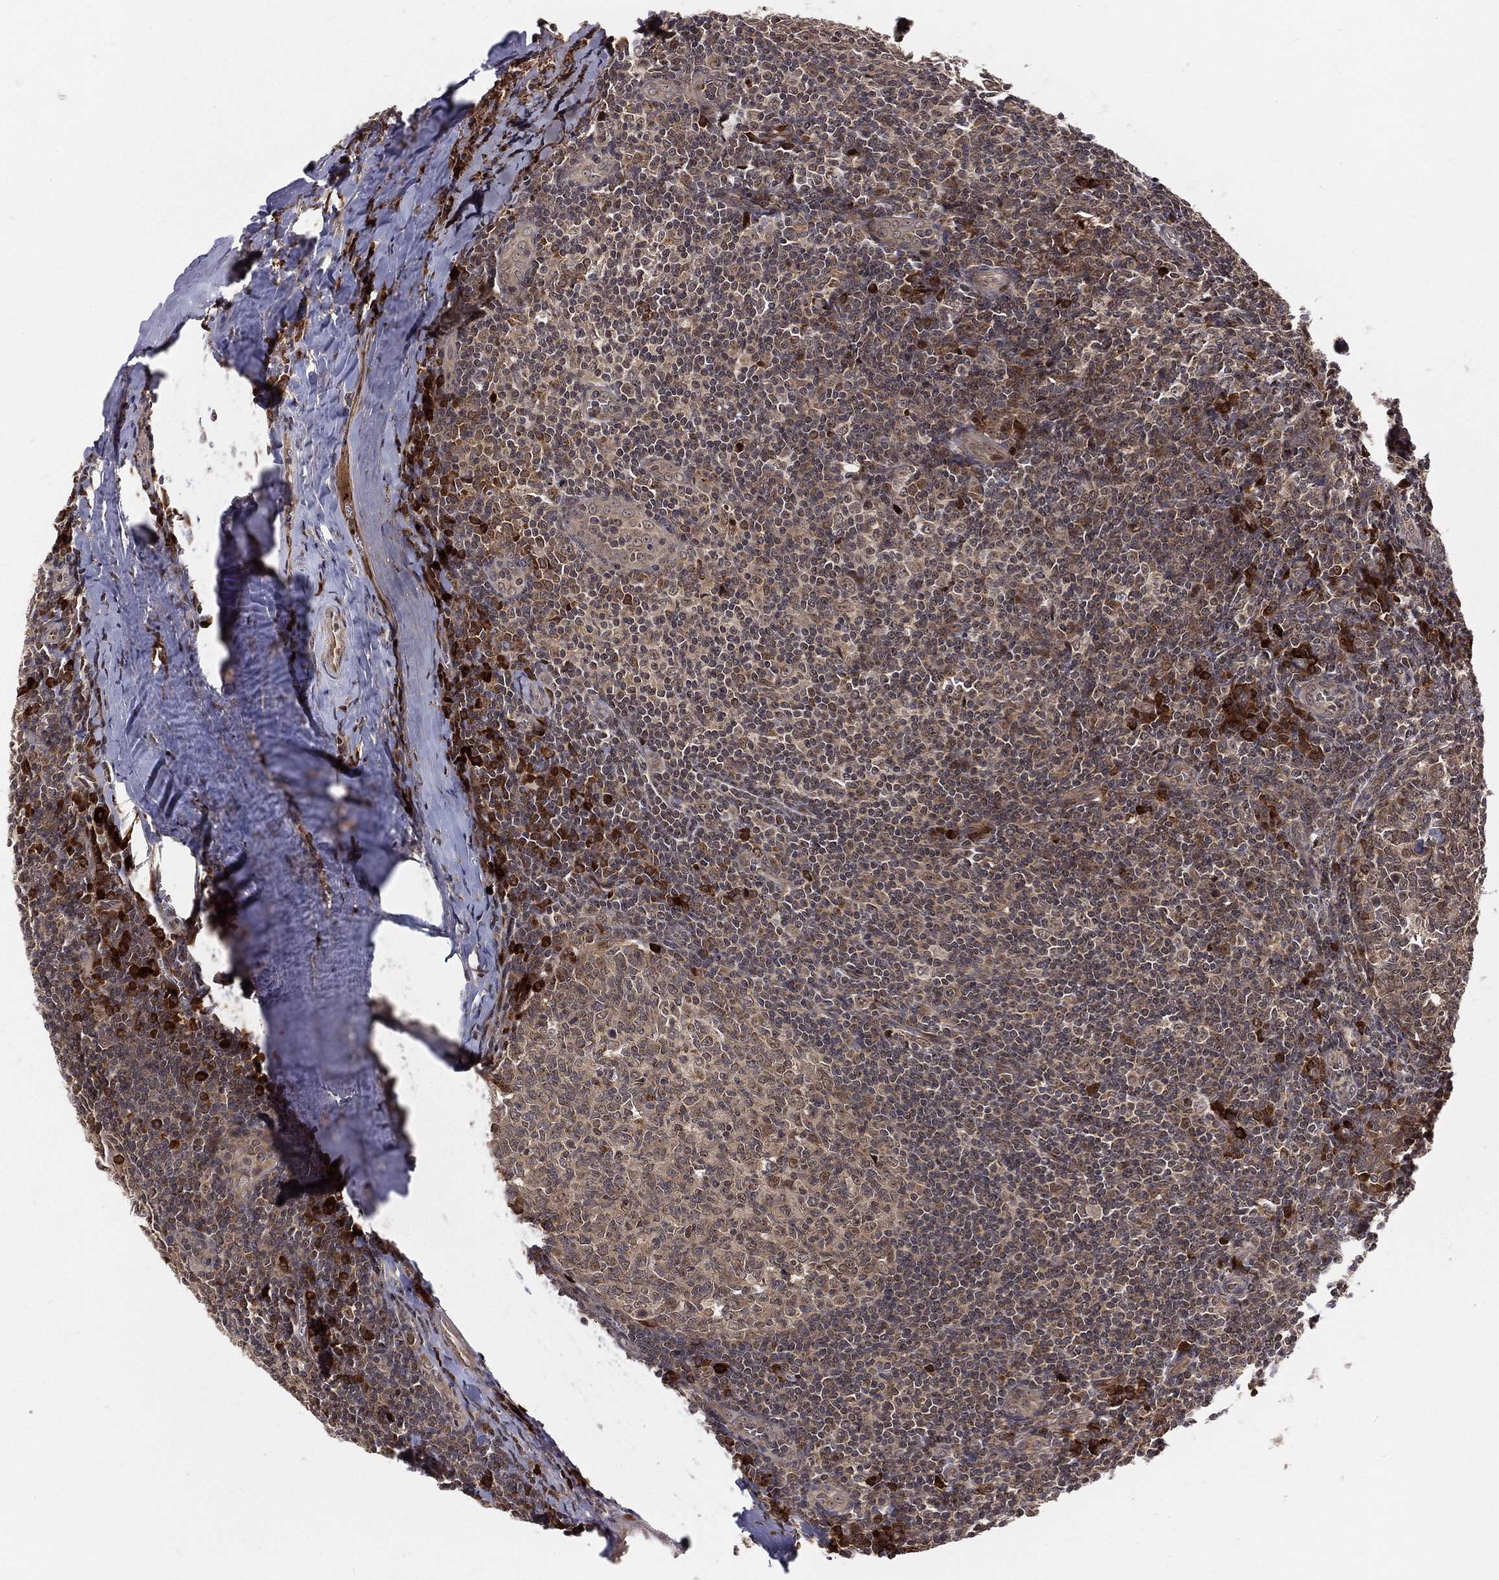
{"staining": {"intensity": "negative", "quantity": "none", "location": "none"}, "tissue": "tonsil", "cell_type": "Germinal center cells", "image_type": "normal", "snomed": [{"axis": "morphology", "description": "Normal tissue, NOS"}, {"axis": "topography", "description": "Tonsil"}], "caption": "This is an IHC histopathology image of unremarkable human tonsil. There is no expression in germinal center cells.", "gene": "MDM2", "patient": {"sex": "male", "age": 20}}